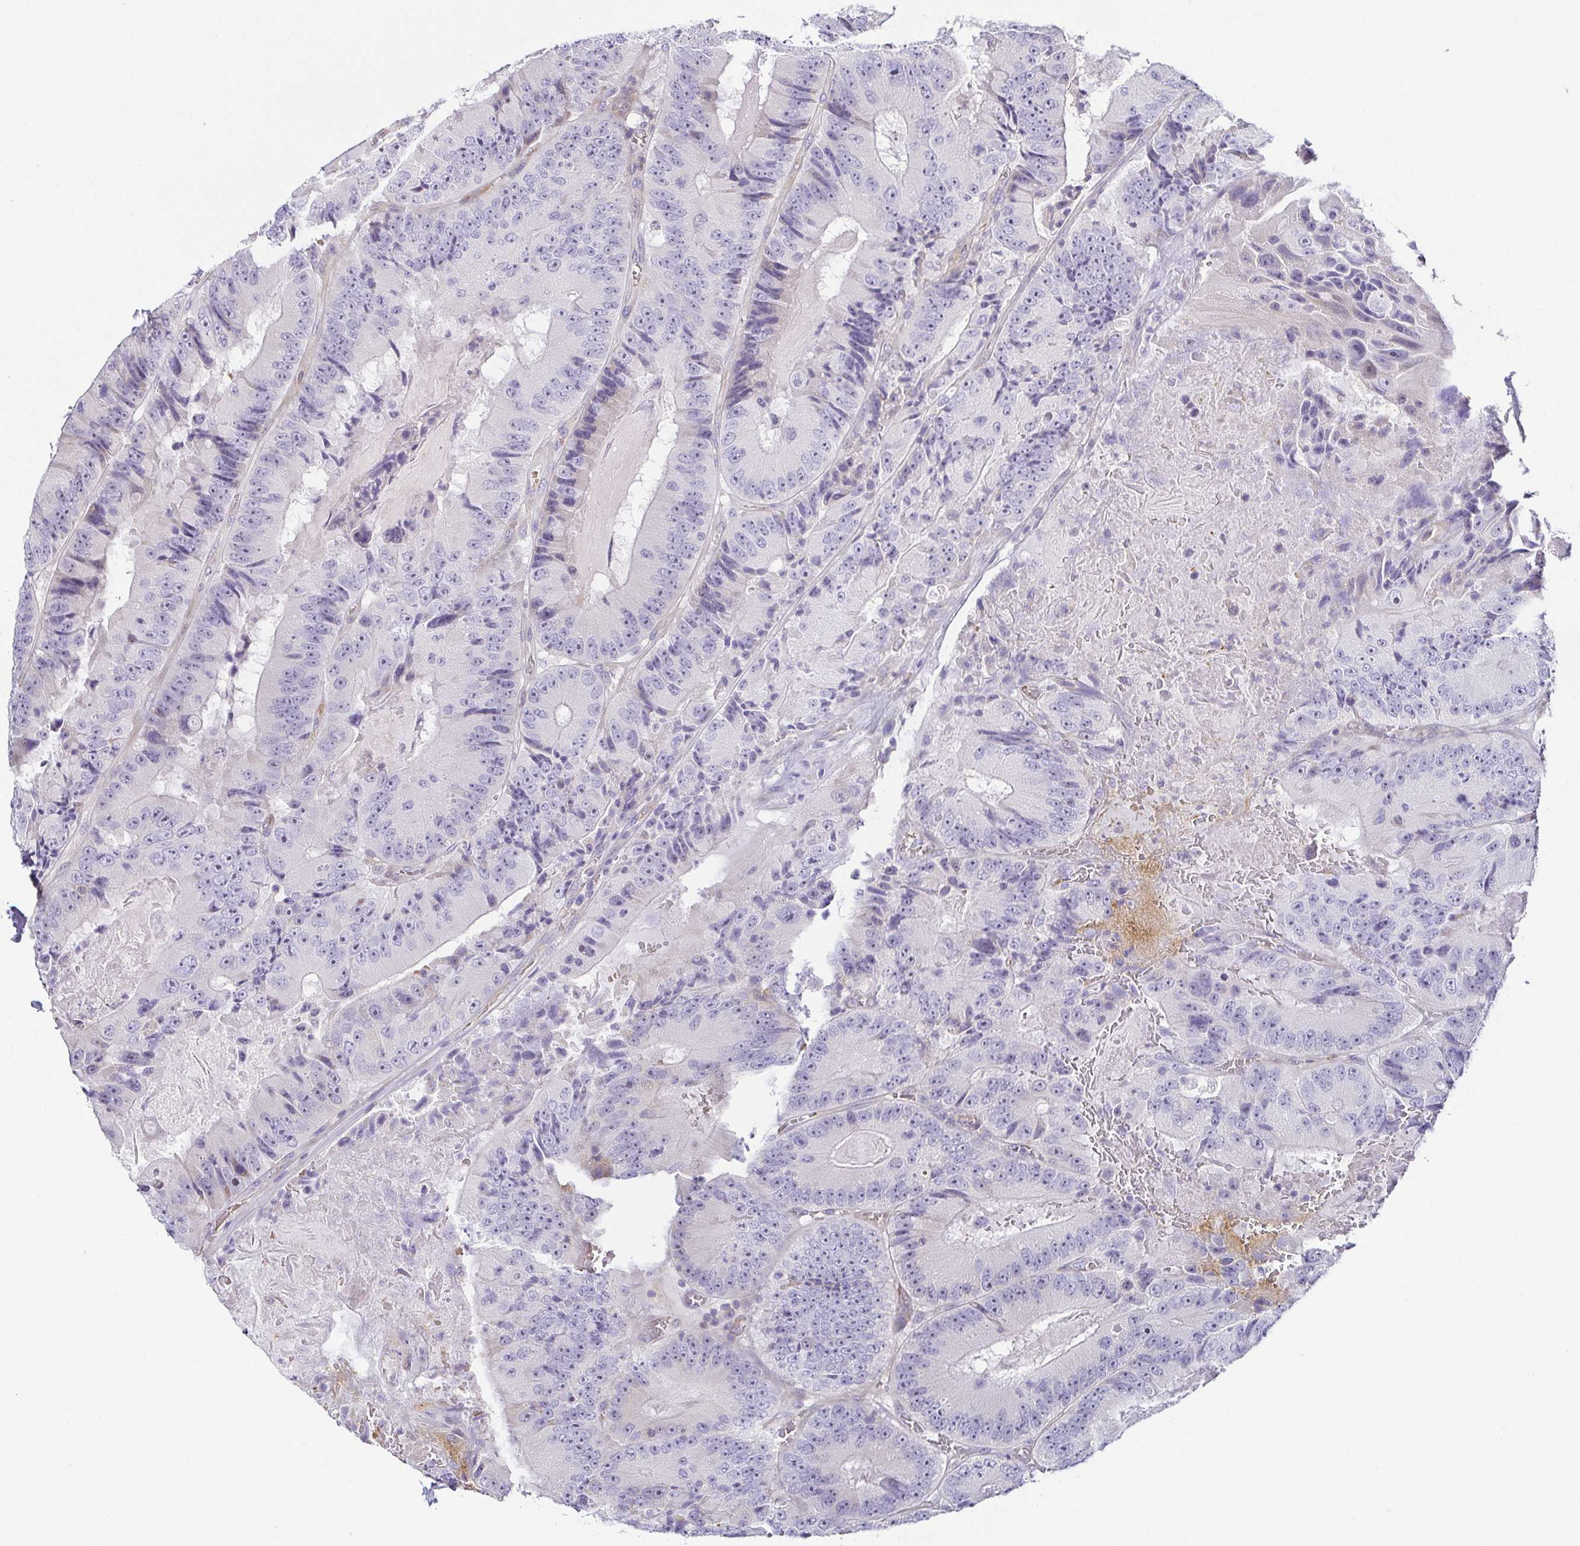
{"staining": {"intensity": "negative", "quantity": "none", "location": "none"}, "tissue": "colorectal cancer", "cell_type": "Tumor cells", "image_type": "cancer", "snomed": [{"axis": "morphology", "description": "Adenocarcinoma, NOS"}, {"axis": "topography", "description": "Colon"}], "caption": "Immunohistochemistry histopathology image of human colorectal adenocarcinoma stained for a protein (brown), which displays no expression in tumor cells. The staining is performed using DAB brown chromogen with nuclei counter-stained in using hematoxylin.", "gene": "FAM162B", "patient": {"sex": "female", "age": 86}}